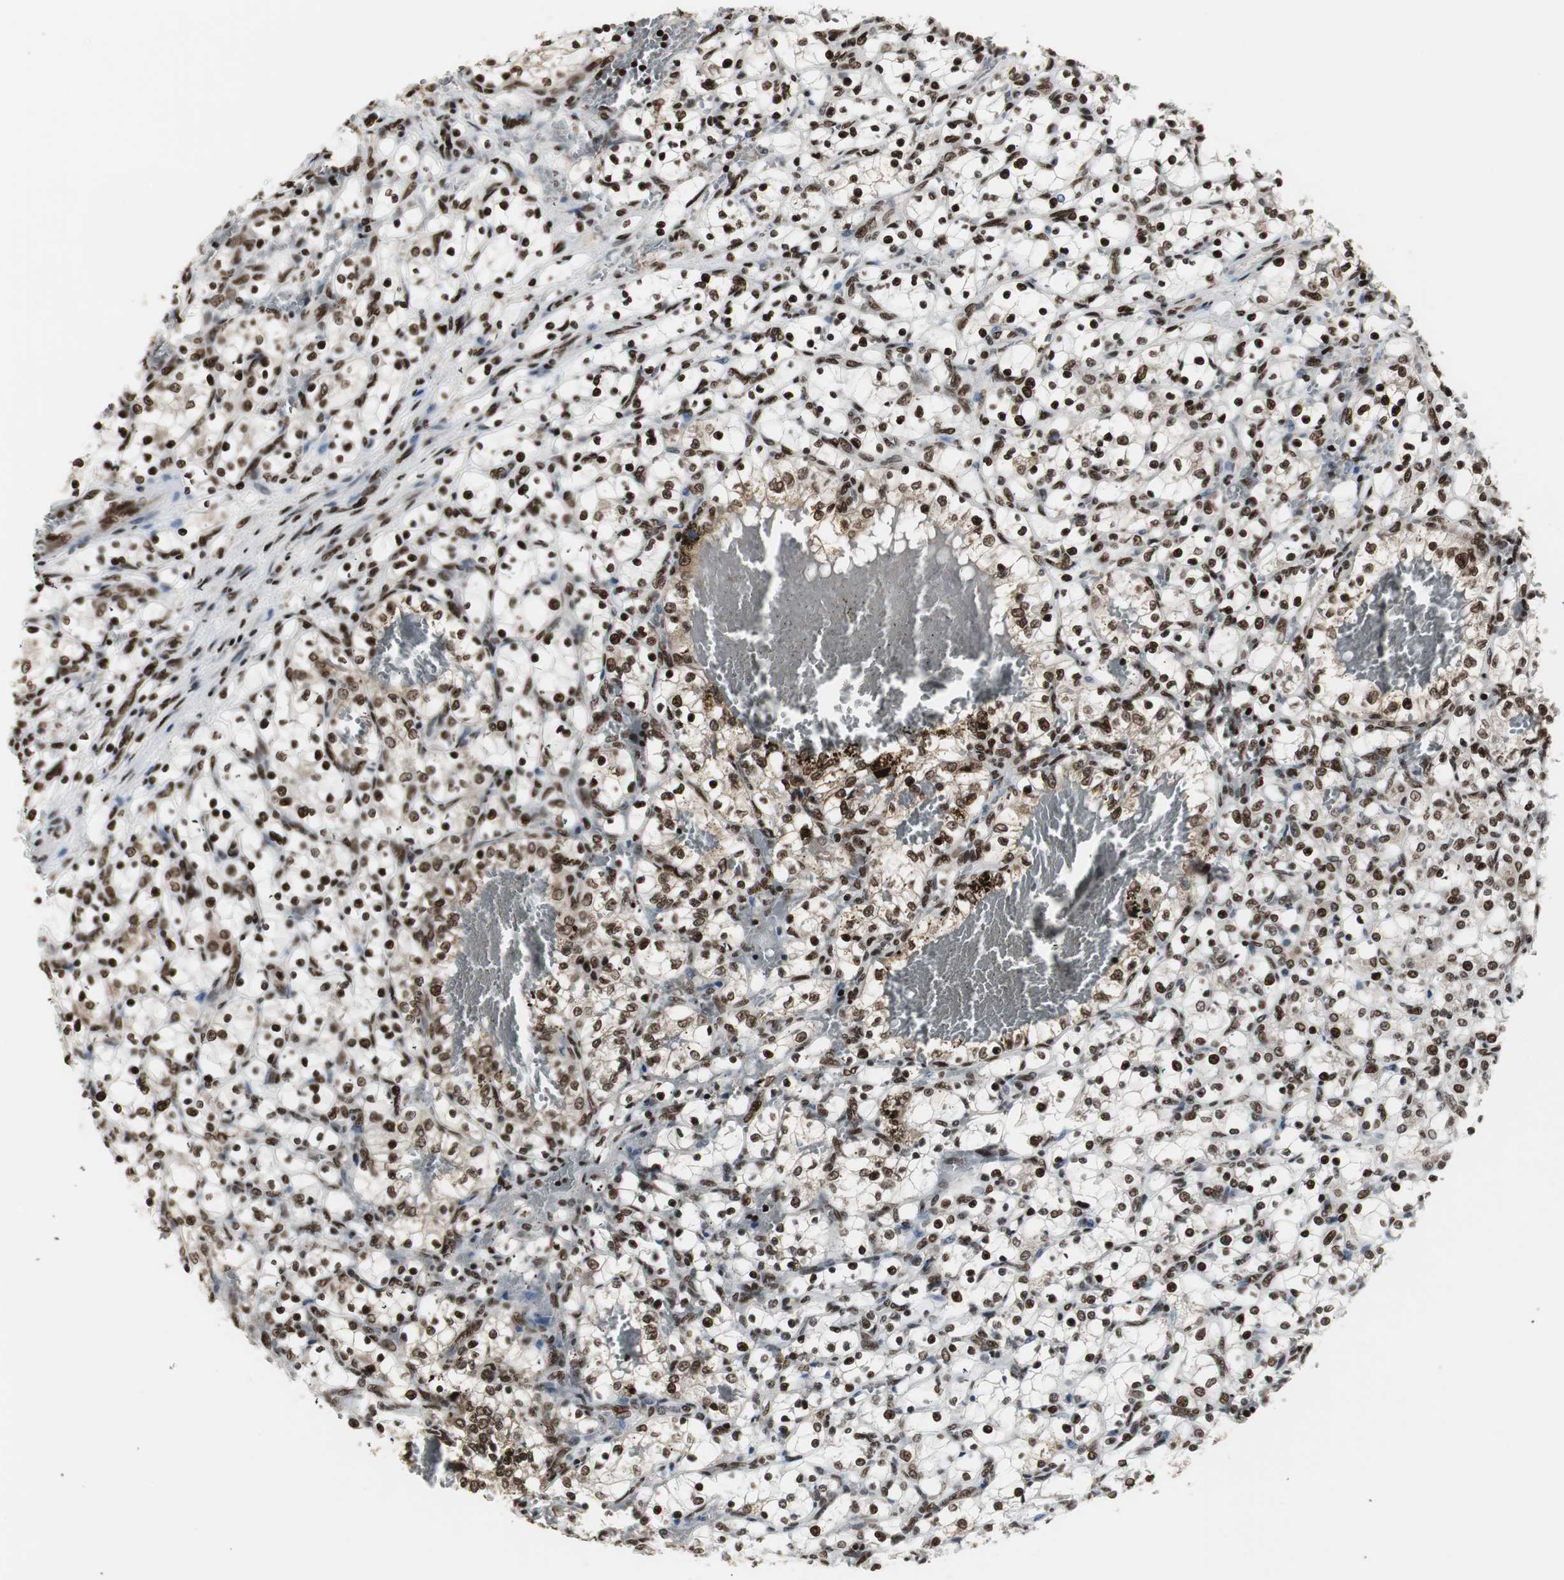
{"staining": {"intensity": "strong", "quantity": ">75%", "location": "nuclear"}, "tissue": "renal cancer", "cell_type": "Tumor cells", "image_type": "cancer", "snomed": [{"axis": "morphology", "description": "Adenocarcinoma, NOS"}, {"axis": "topography", "description": "Kidney"}], "caption": "Adenocarcinoma (renal) stained with a brown dye shows strong nuclear positive positivity in approximately >75% of tumor cells.", "gene": "PARN", "patient": {"sex": "female", "age": 69}}